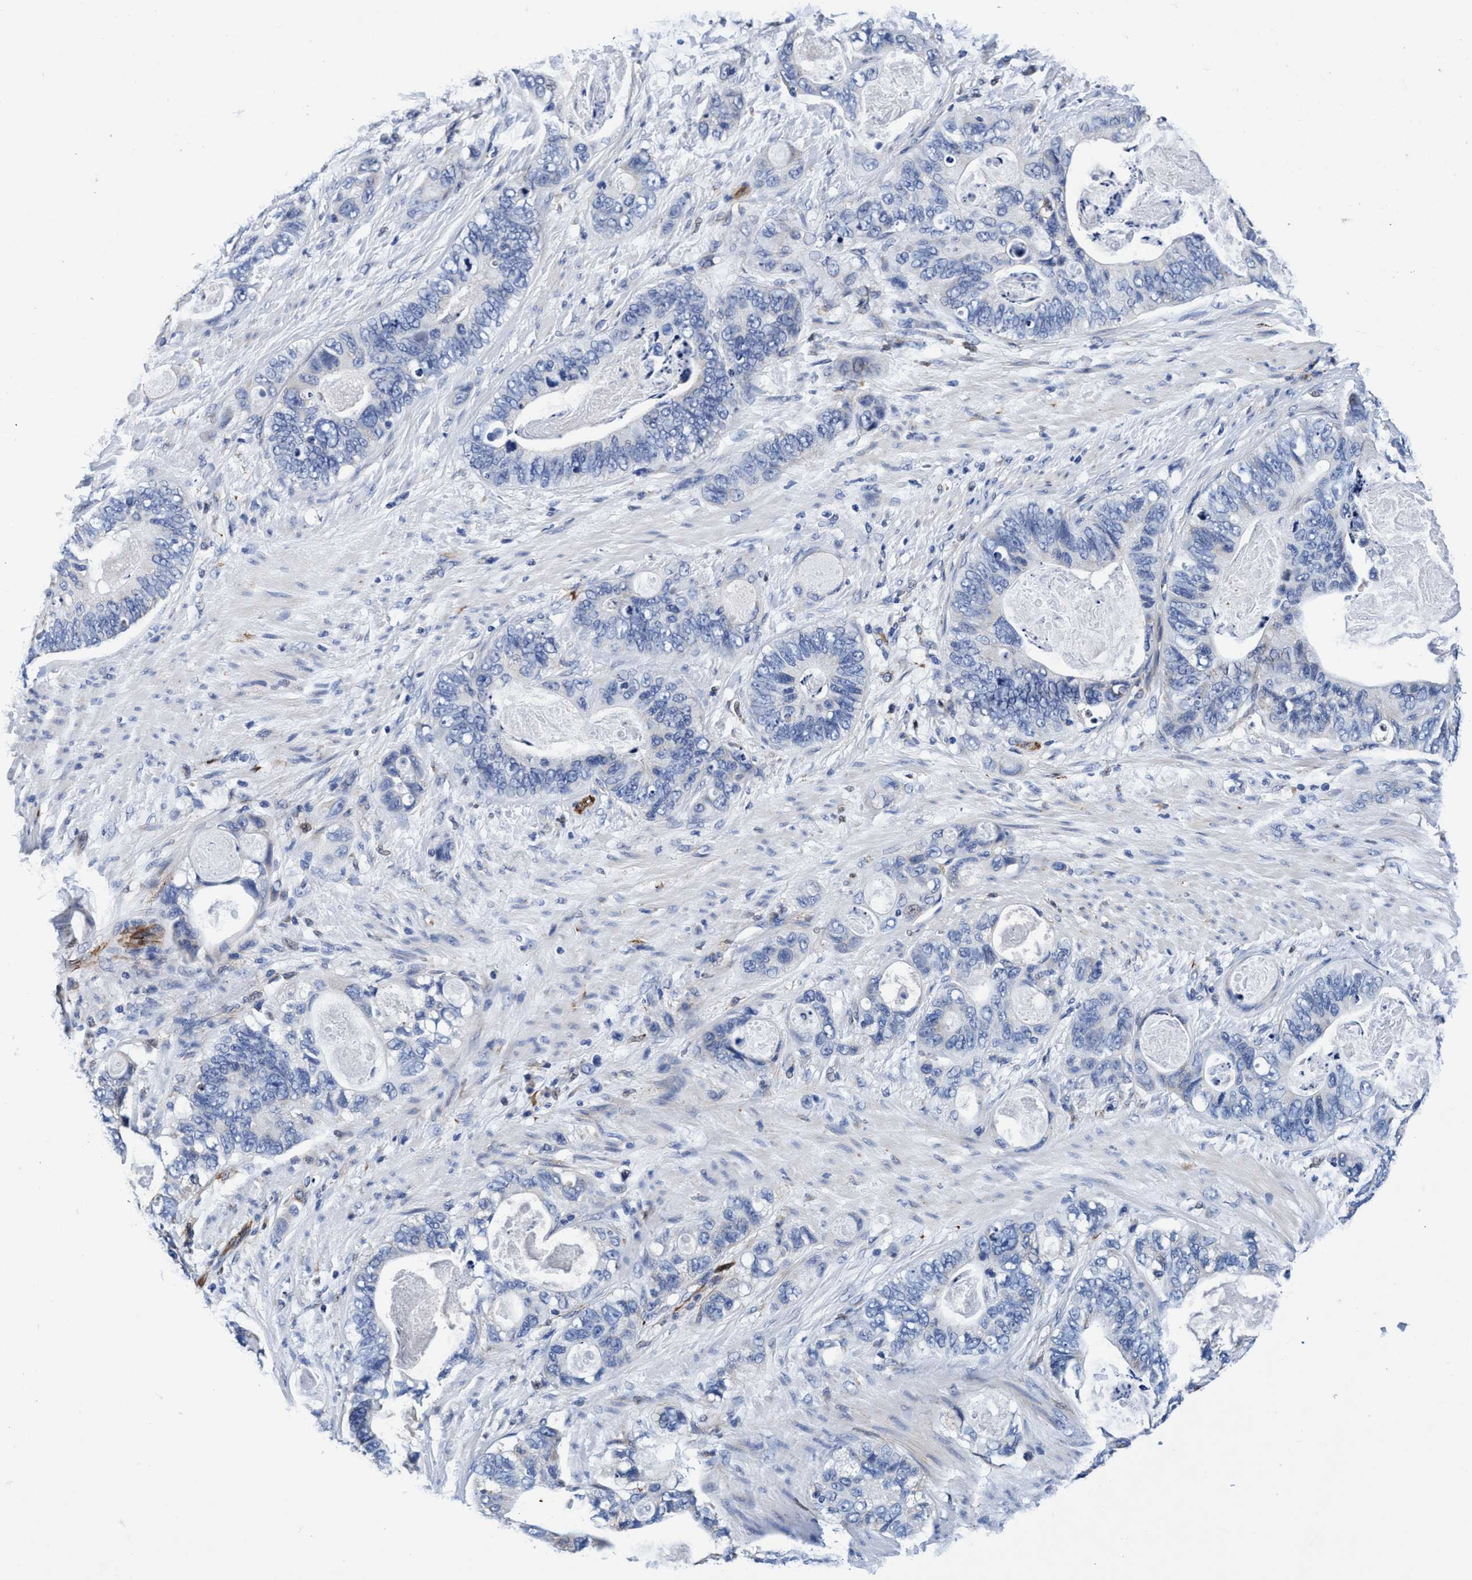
{"staining": {"intensity": "negative", "quantity": "none", "location": "none"}, "tissue": "stomach cancer", "cell_type": "Tumor cells", "image_type": "cancer", "snomed": [{"axis": "morphology", "description": "Normal tissue, NOS"}, {"axis": "morphology", "description": "Adenocarcinoma, NOS"}, {"axis": "topography", "description": "Stomach"}], "caption": "Immunohistochemistry (IHC) of stomach cancer exhibits no staining in tumor cells. The staining is performed using DAB (3,3'-diaminobenzidine) brown chromogen with nuclei counter-stained in using hematoxylin.", "gene": "UBALD2", "patient": {"sex": "female", "age": 89}}